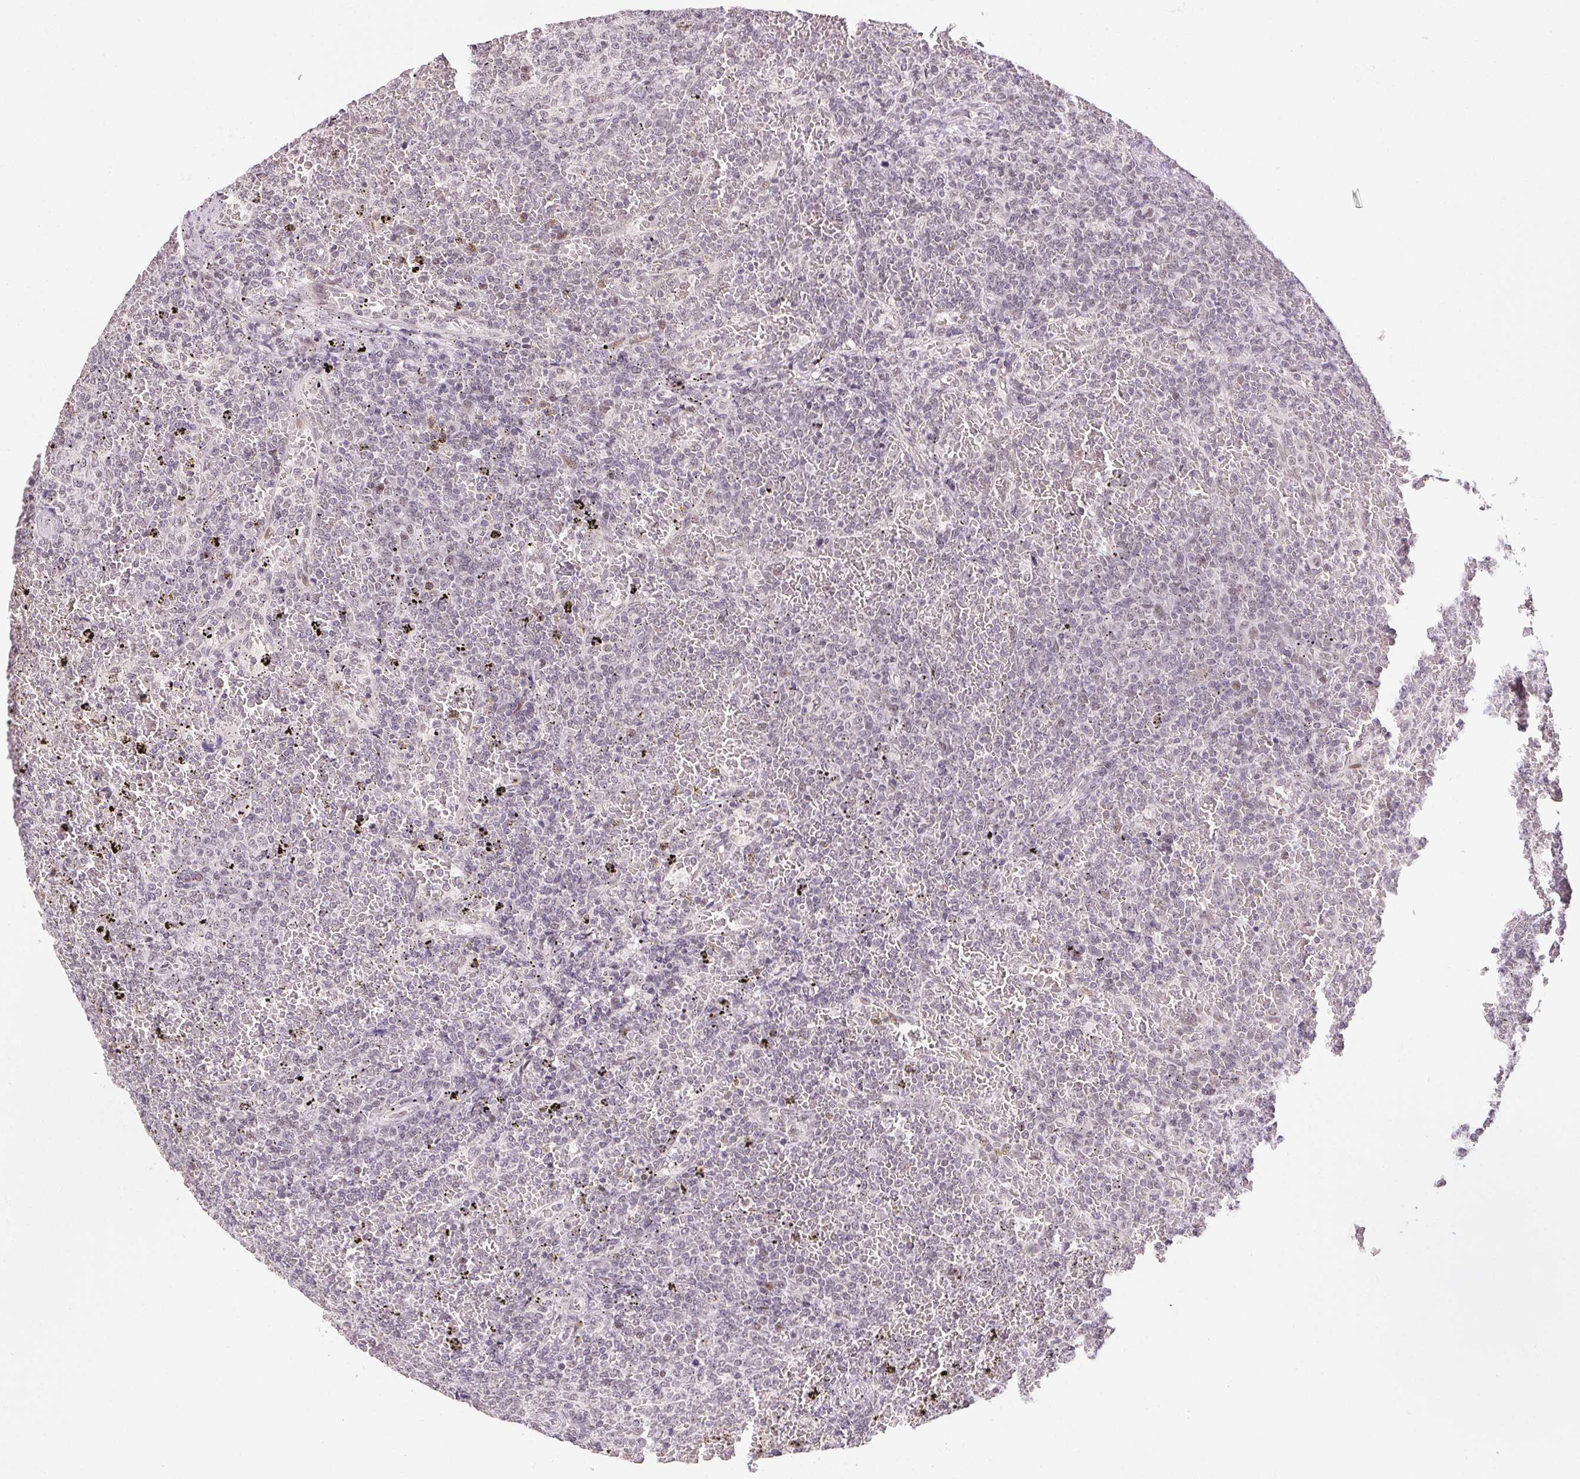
{"staining": {"intensity": "negative", "quantity": "none", "location": "none"}, "tissue": "lymphoma", "cell_type": "Tumor cells", "image_type": "cancer", "snomed": [{"axis": "morphology", "description": "Malignant lymphoma, non-Hodgkin's type, Low grade"}, {"axis": "topography", "description": "Spleen"}], "caption": "Human lymphoma stained for a protein using IHC reveals no expression in tumor cells.", "gene": "KDM4D", "patient": {"sex": "female", "age": 77}}